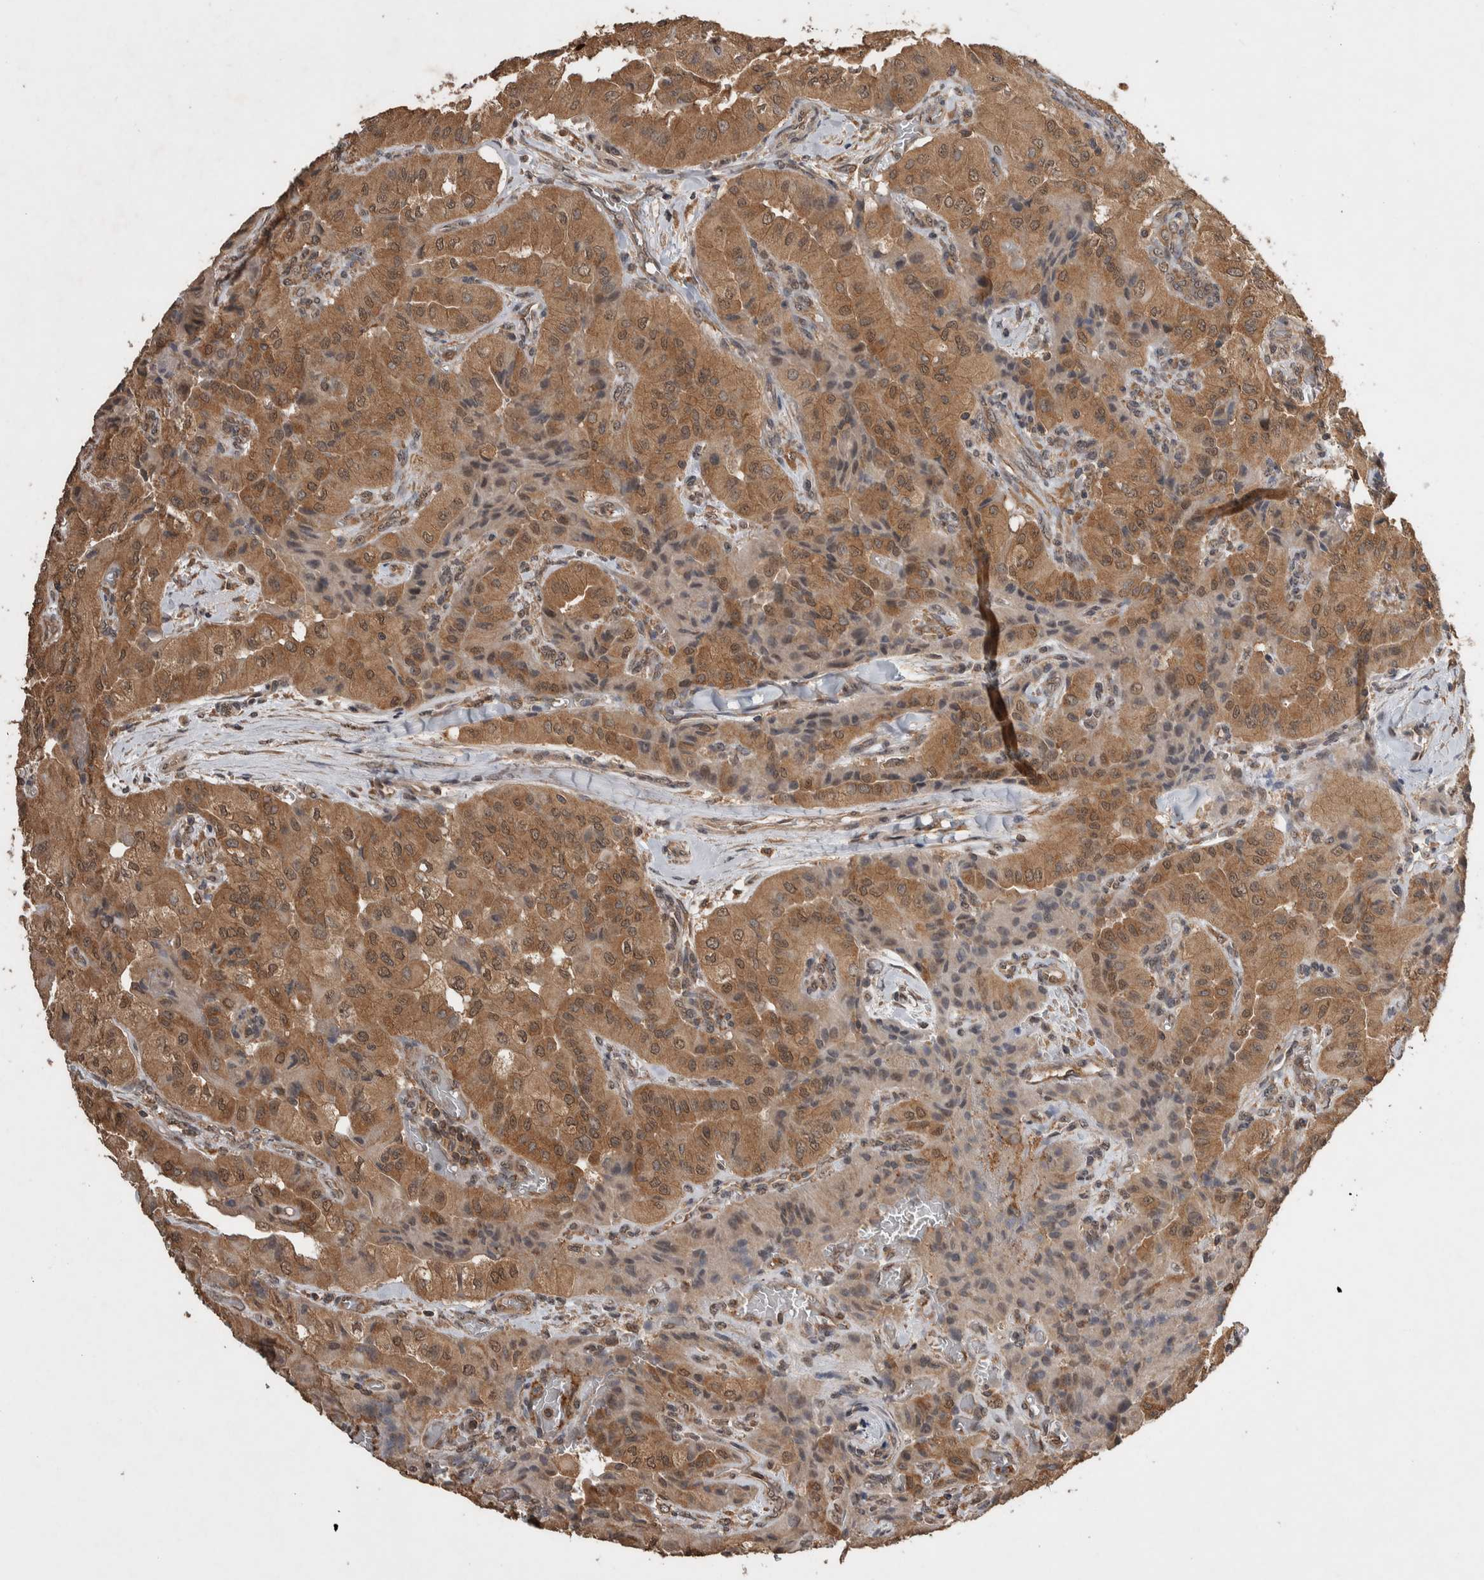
{"staining": {"intensity": "moderate", "quantity": ">75%", "location": "cytoplasmic/membranous,nuclear"}, "tissue": "thyroid cancer", "cell_type": "Tumor cells", "image_type": "cancer", "snomed": [{"axis": "morphology", "description": "Papillary adenocarcinoma, NOS"}, {"axis": "topography", "description": "Thyroid gland"}], "caption": "IHC image of papillary adenocarcinoma (thyroid) stained for a protein (brown), which reveals medium levels of moderate cytoplasmic/membranous and nuclear staining in about >75% of tumor cells.", "gene": "DVL2", "patient": {"sex": "female", "age": 59}}